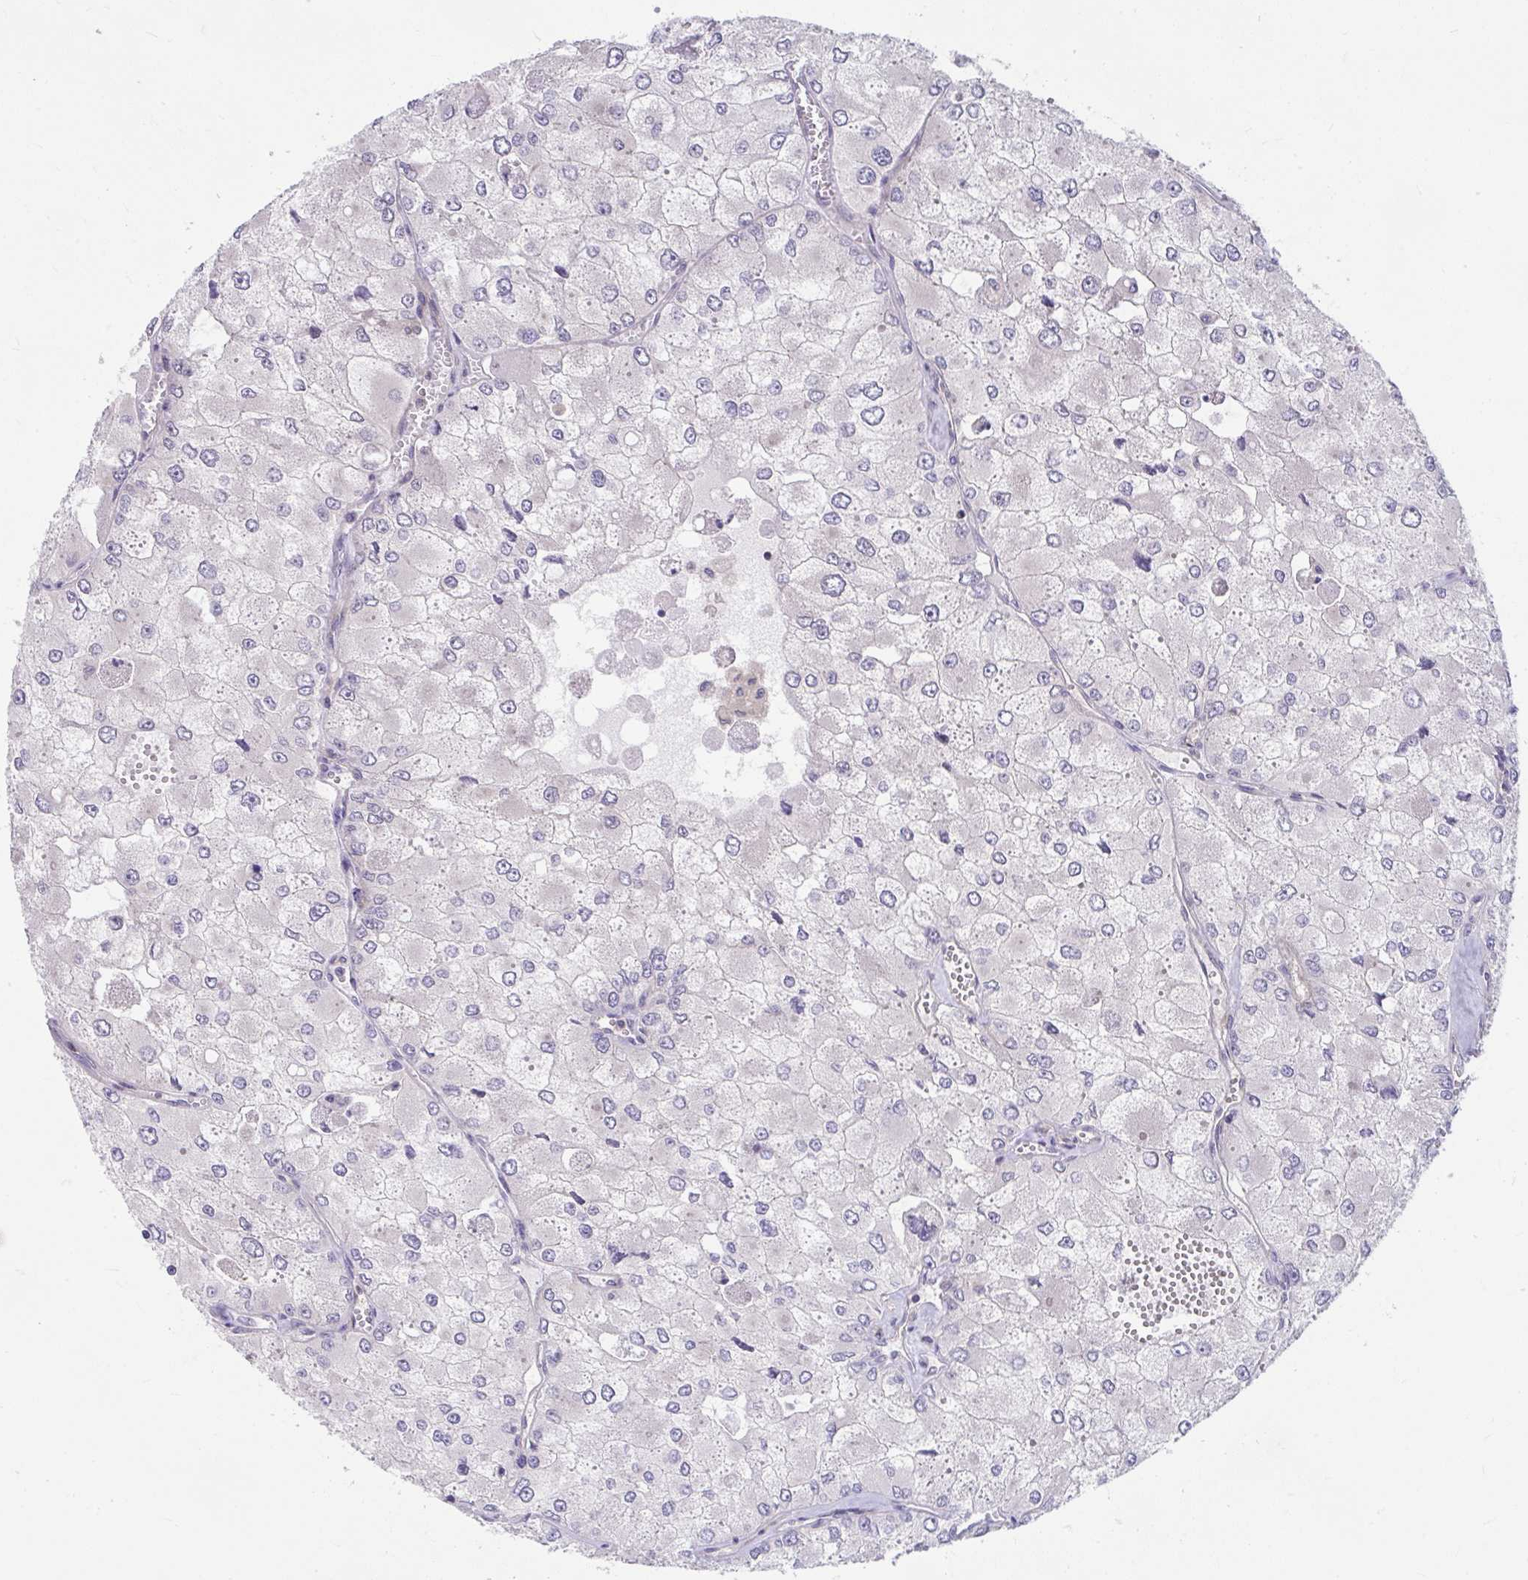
{"staining": {"intensity": "negative", "quantity": "none", "location": "none"}, "tissue": "renal cancer", "cell_type": "Tumor cells", "image_type": "cancer", "snomed": [{"axis": "morphology", "description": "Adenocarcinoma, NOS"}, {"axis": "topography", "description": "Kidney"}], "caption": "DAB immunohistochemical staining of human adenocarcinoma (renal) exhibits no significant positivity in tumor cells.", "gene": "PCDHB7", "patient": {"sex": "female", "age": 70}}